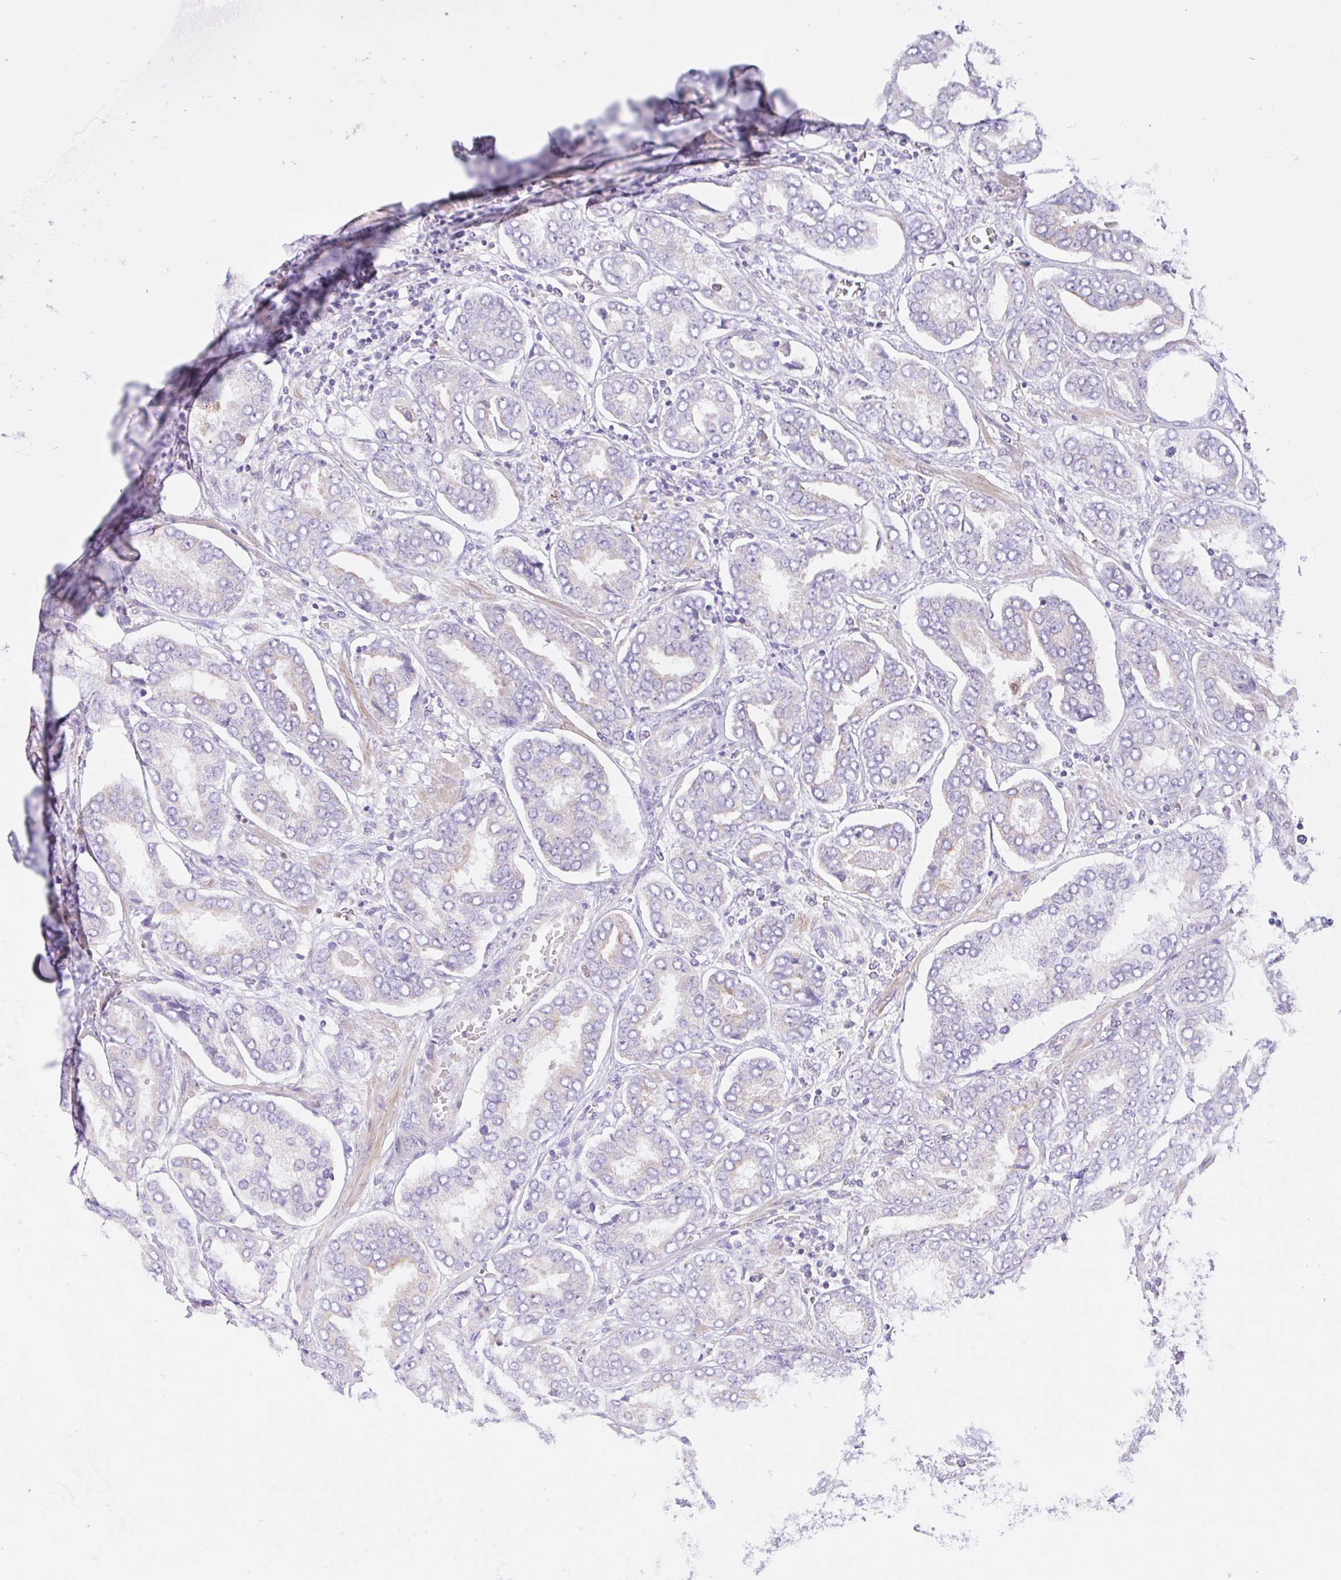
{"staining": {"intensity": "negative", "quantity": "none", "location": "none"}, "tissue": "prostate cancer", "cell_type": "Tumor cells", "image_type": "cancer", "snomed": [{"axis": "morphology", "description": "Adenocarcinoma, High grade"}, {"axis": "topography", "description": "Prostate"}], "caption": "Prostate high-grade adenocarcinoma stained for a protein using immunohistochemistry reveals no staining tumor cells.", "gene": "EEF1A2", "patient": {"sex": "male", "age": 72}}